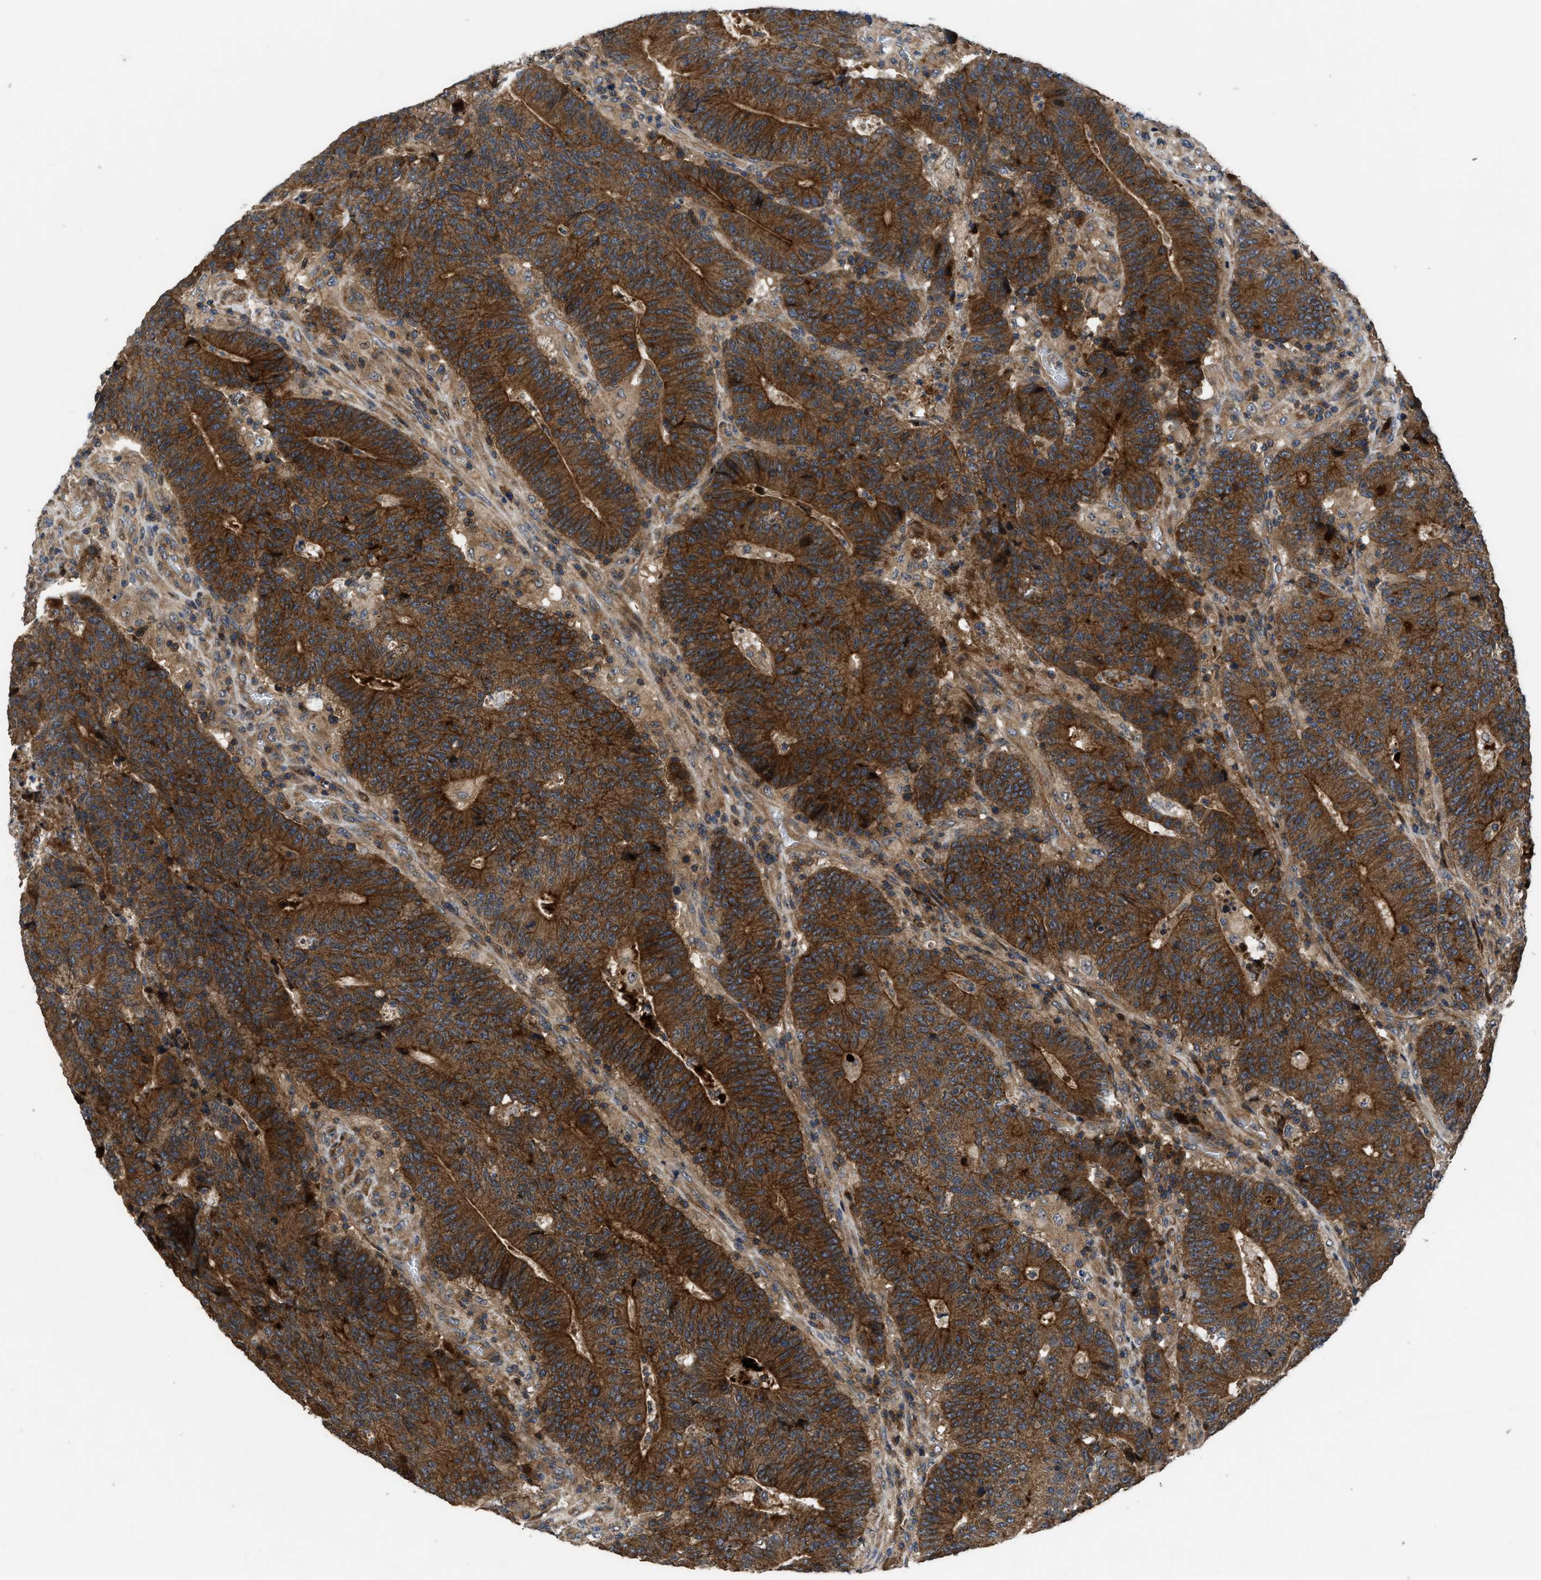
{"staining": {"intensity": "strong", "quantity": ">75%", "location": "cytoplasmic/membranous"}, "tissue": "colorectal cancer", "cell_type": "Tumor cells", "image_type": "cancer", "snomed": [{"axis": "morphology", "description": "Normal tissue, NOS"}, {"axis": "morphology", "description": "Adenocarcinoma, NOS"}, {"axis": "topography", "description": "Colon"}], "caption": "The micrograph demonstrates staining of colorectal cancer, revealing strong cytoplasmic/membranous protein positivity (brown color) within tumor cells. Immunohistochemistry (ihc) stains the protein of interest in brown and the nuclei are stained blue.", "gene": "CNNM3", "patient": {"sex": "female", "age": 75}}